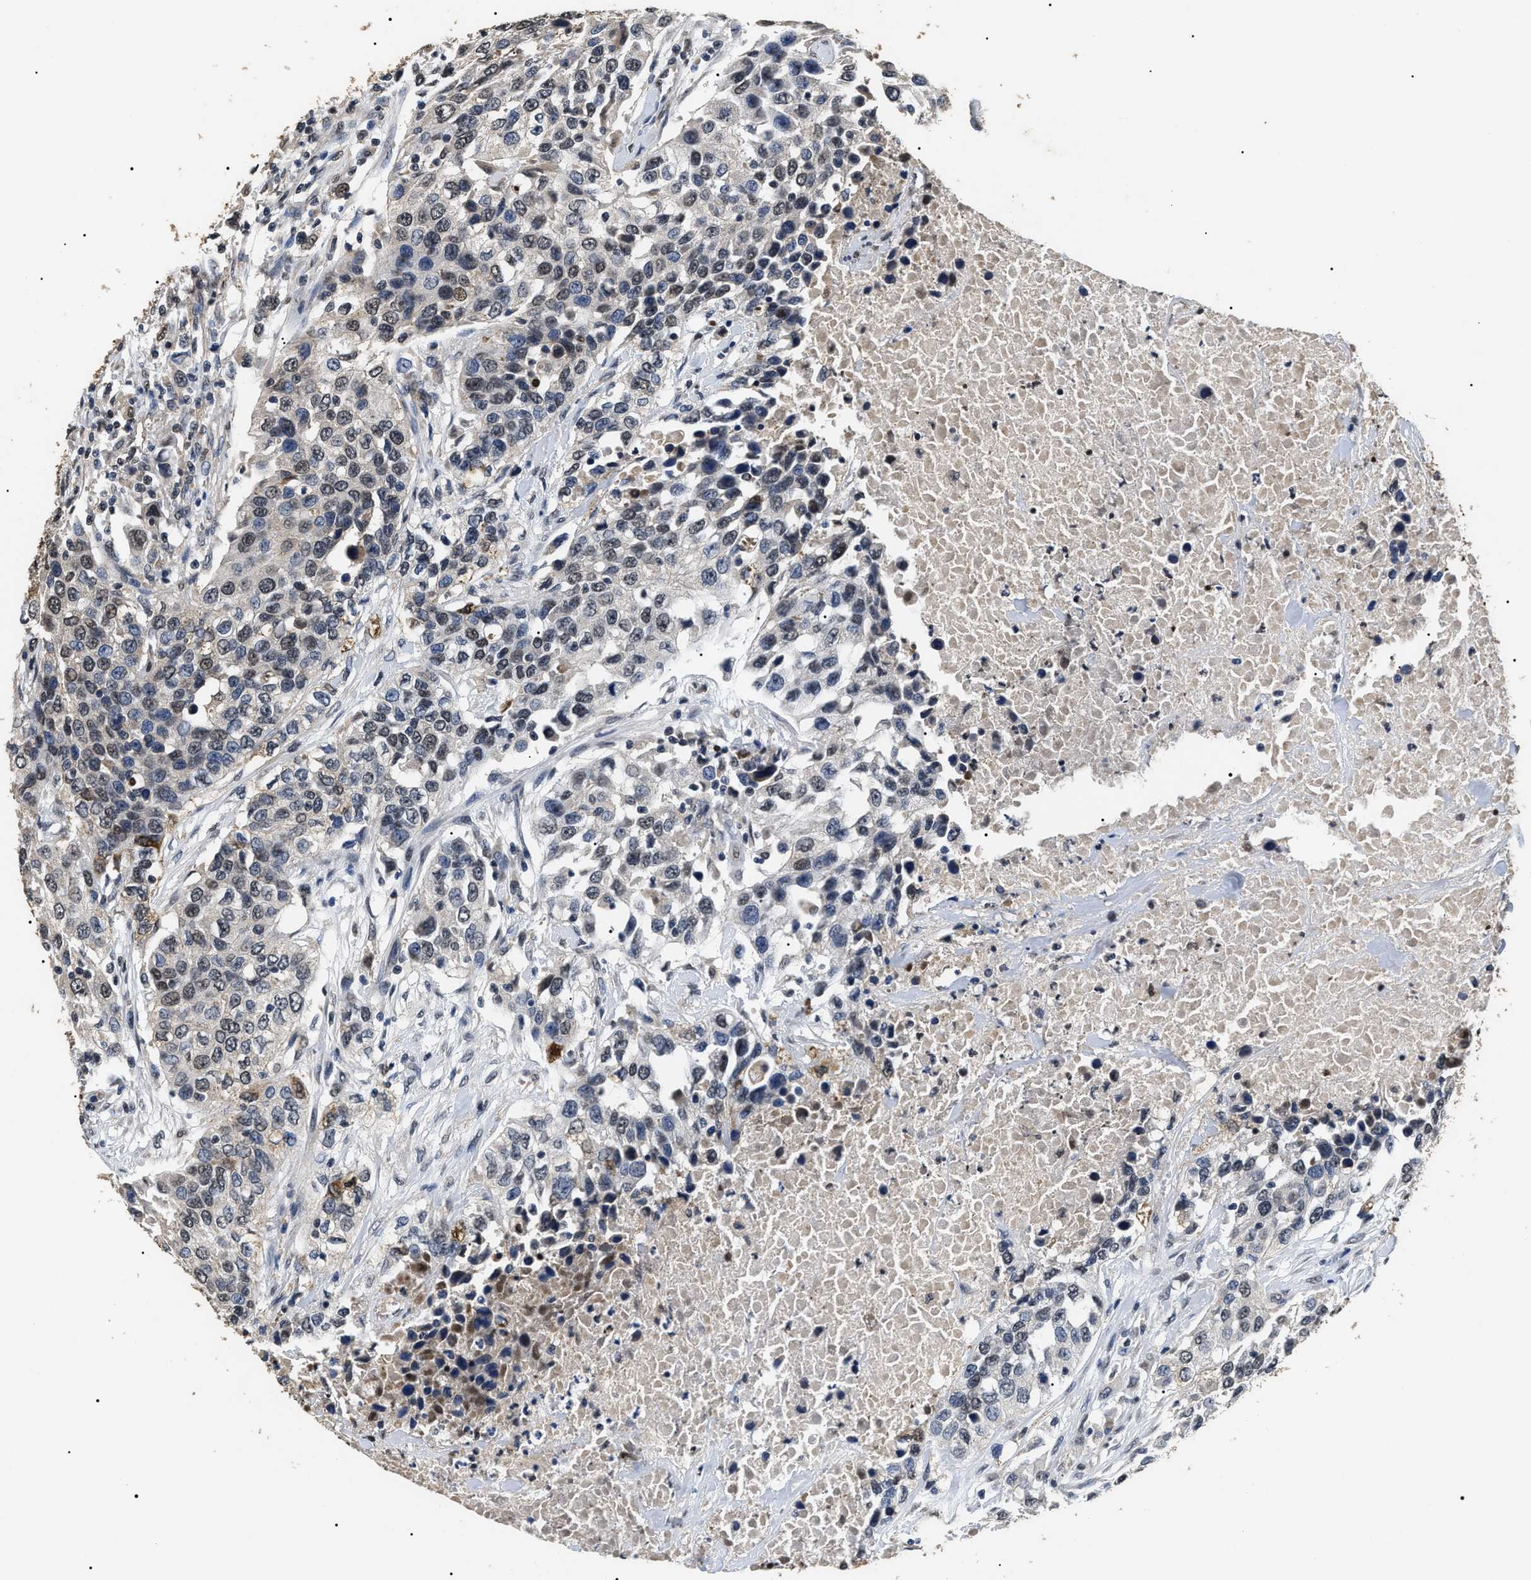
{"staining": {"intensity": "weak", "quantity": "<25%", "location": "nuclear"}, "tissue": "urothelial cancer", "cell_type": "Tumor cells", "image_type": "cancer", "snomed": [{"axis": "morphology", "description": "Urothelial carcinoma, High grade"}, {"axis": "topography", "description": "Urinary bladder"}], "caption": "DAB (3,3'-diaminobenzidine) immunohistochemical staining of urothelial cancer demonstrates no significant staining in tumor cells.", "gene": "ANP32E", "patient": {"sex": "female", "age": 80}}